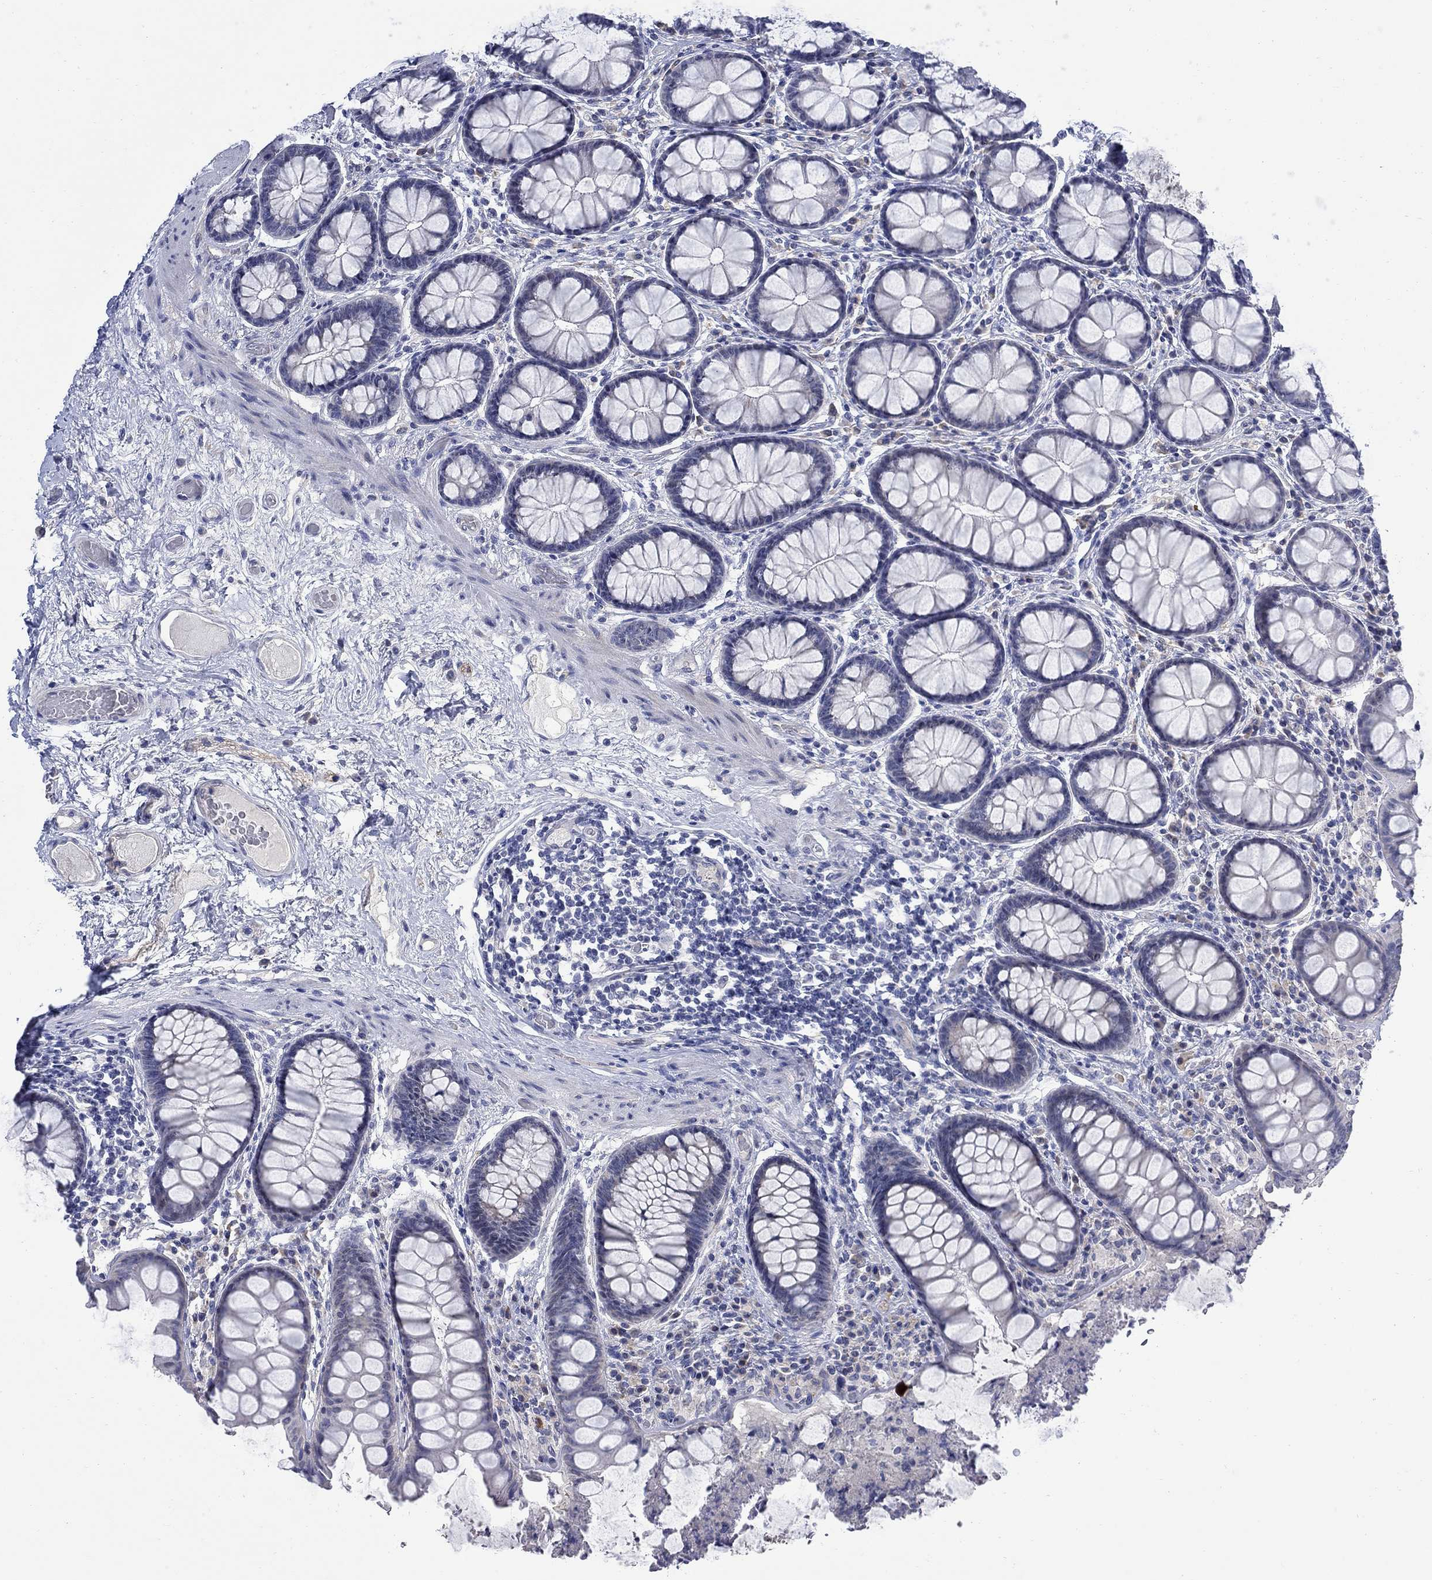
{"staining": {"intensity": "negative", "quantity": "none", "location": "none"}, "tissue": "colon", "cell_type": "Endothelial cells", "image_type": "normal", "snomed": [{"axis": "morphology", "description": "Normal tissue, NOS"}, {"axis": "topography", "description": "Colon"}], "caption": "Immunohistochemical staining of normal colon displays no significant positivity in endothelial cells. Brightfield microscopy of immunohistochemistry stained with DAB (brown) and hematoxylin (blue), captured at high magnification.", "gene": "DLK1", "patient": {"sex": "female", "age": 65}}